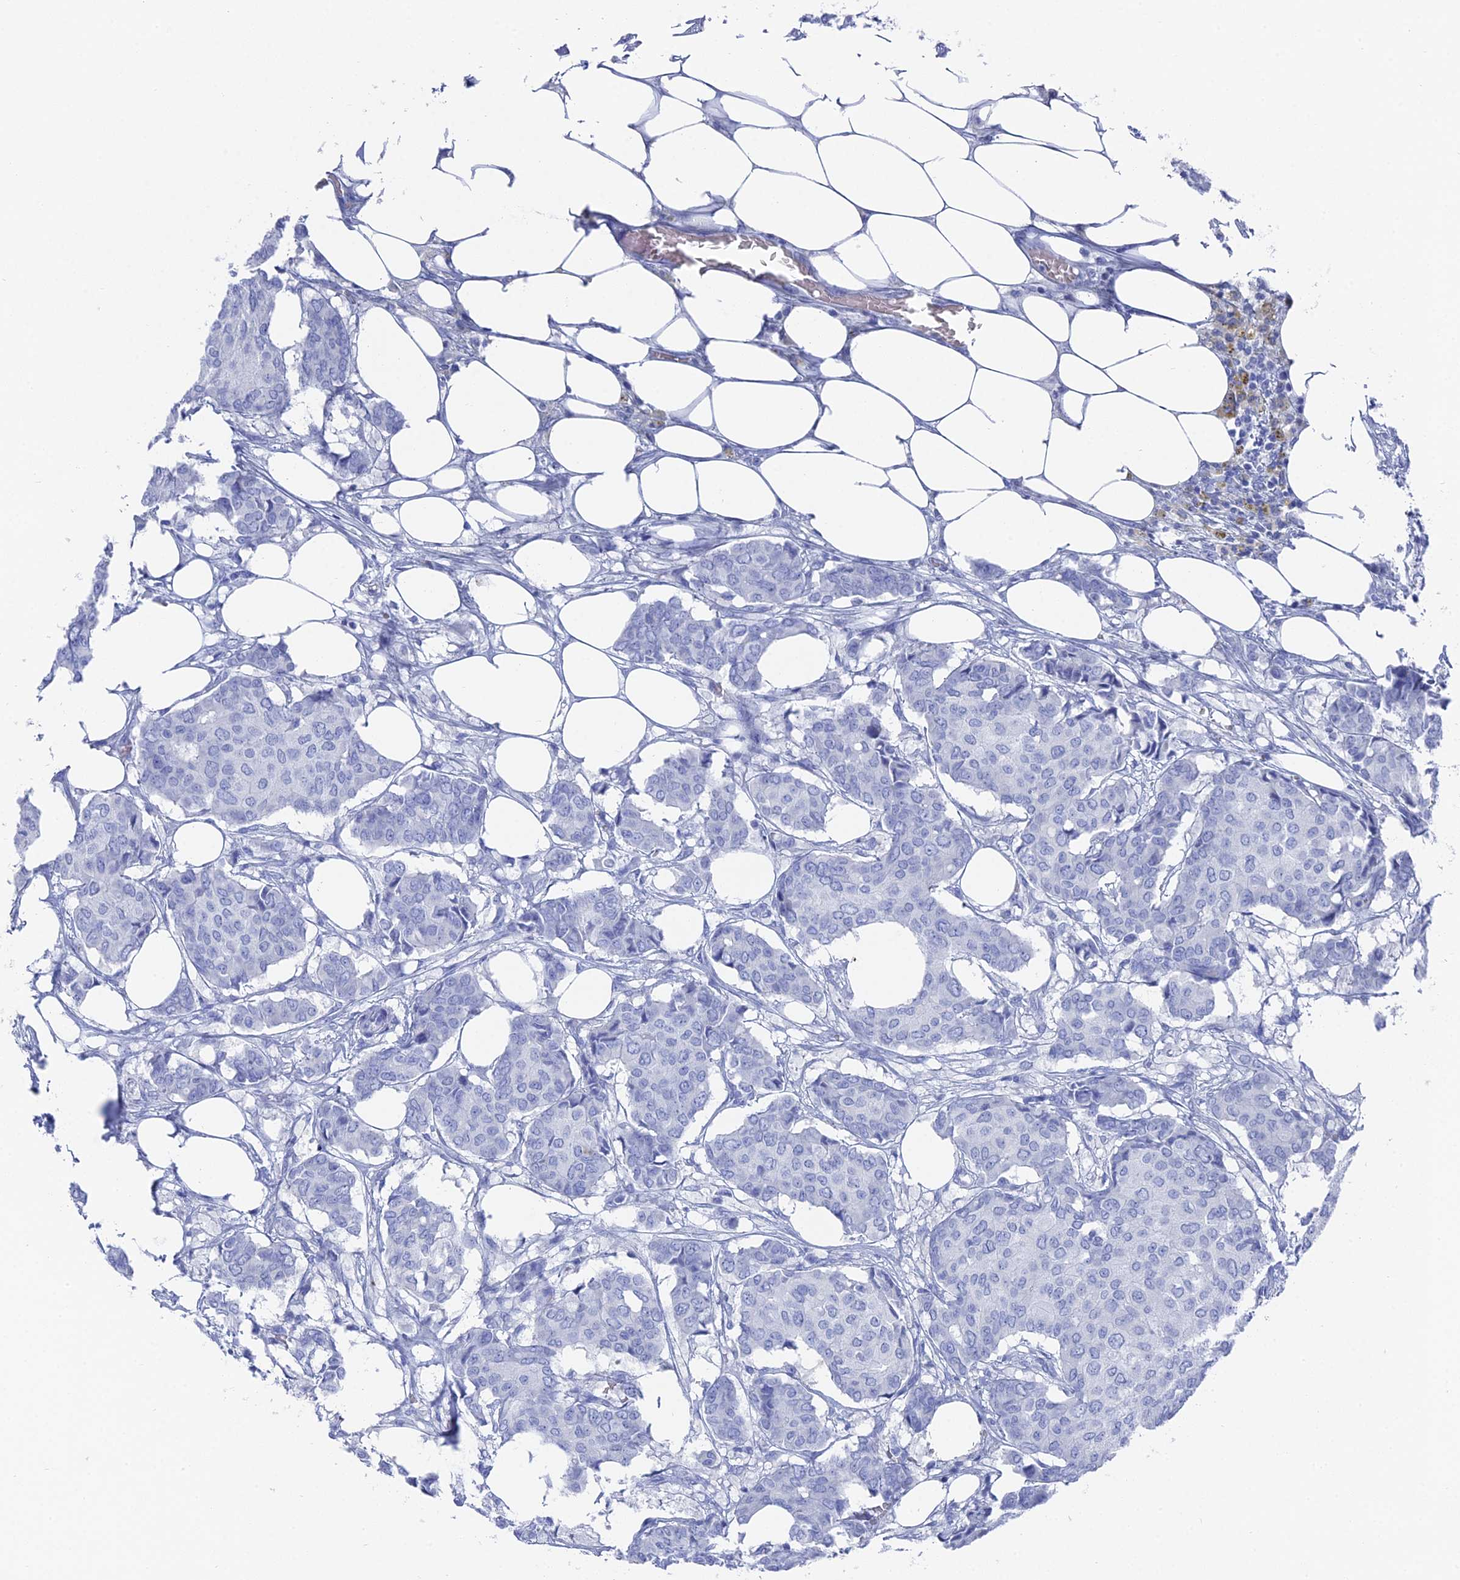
{"staining": {"intensity": "negative", "quantity": "none", "location": "none"}, "tissue": "breast cancer", "cell_type": "Tumor cells", "image_type": "cancer", "snomed": [{"axis": "morphology", "description": "Duct carcinoma"}, {"axis": "topography", "description": "Breast"}], "caption": "Human infiltrating ductal carcinoma (breast) stained for a protein using immunohistochemistry shows no staining in tumor cells.", "gene": "ENPP3", "patient": {"sex": "female", "age": 75}}